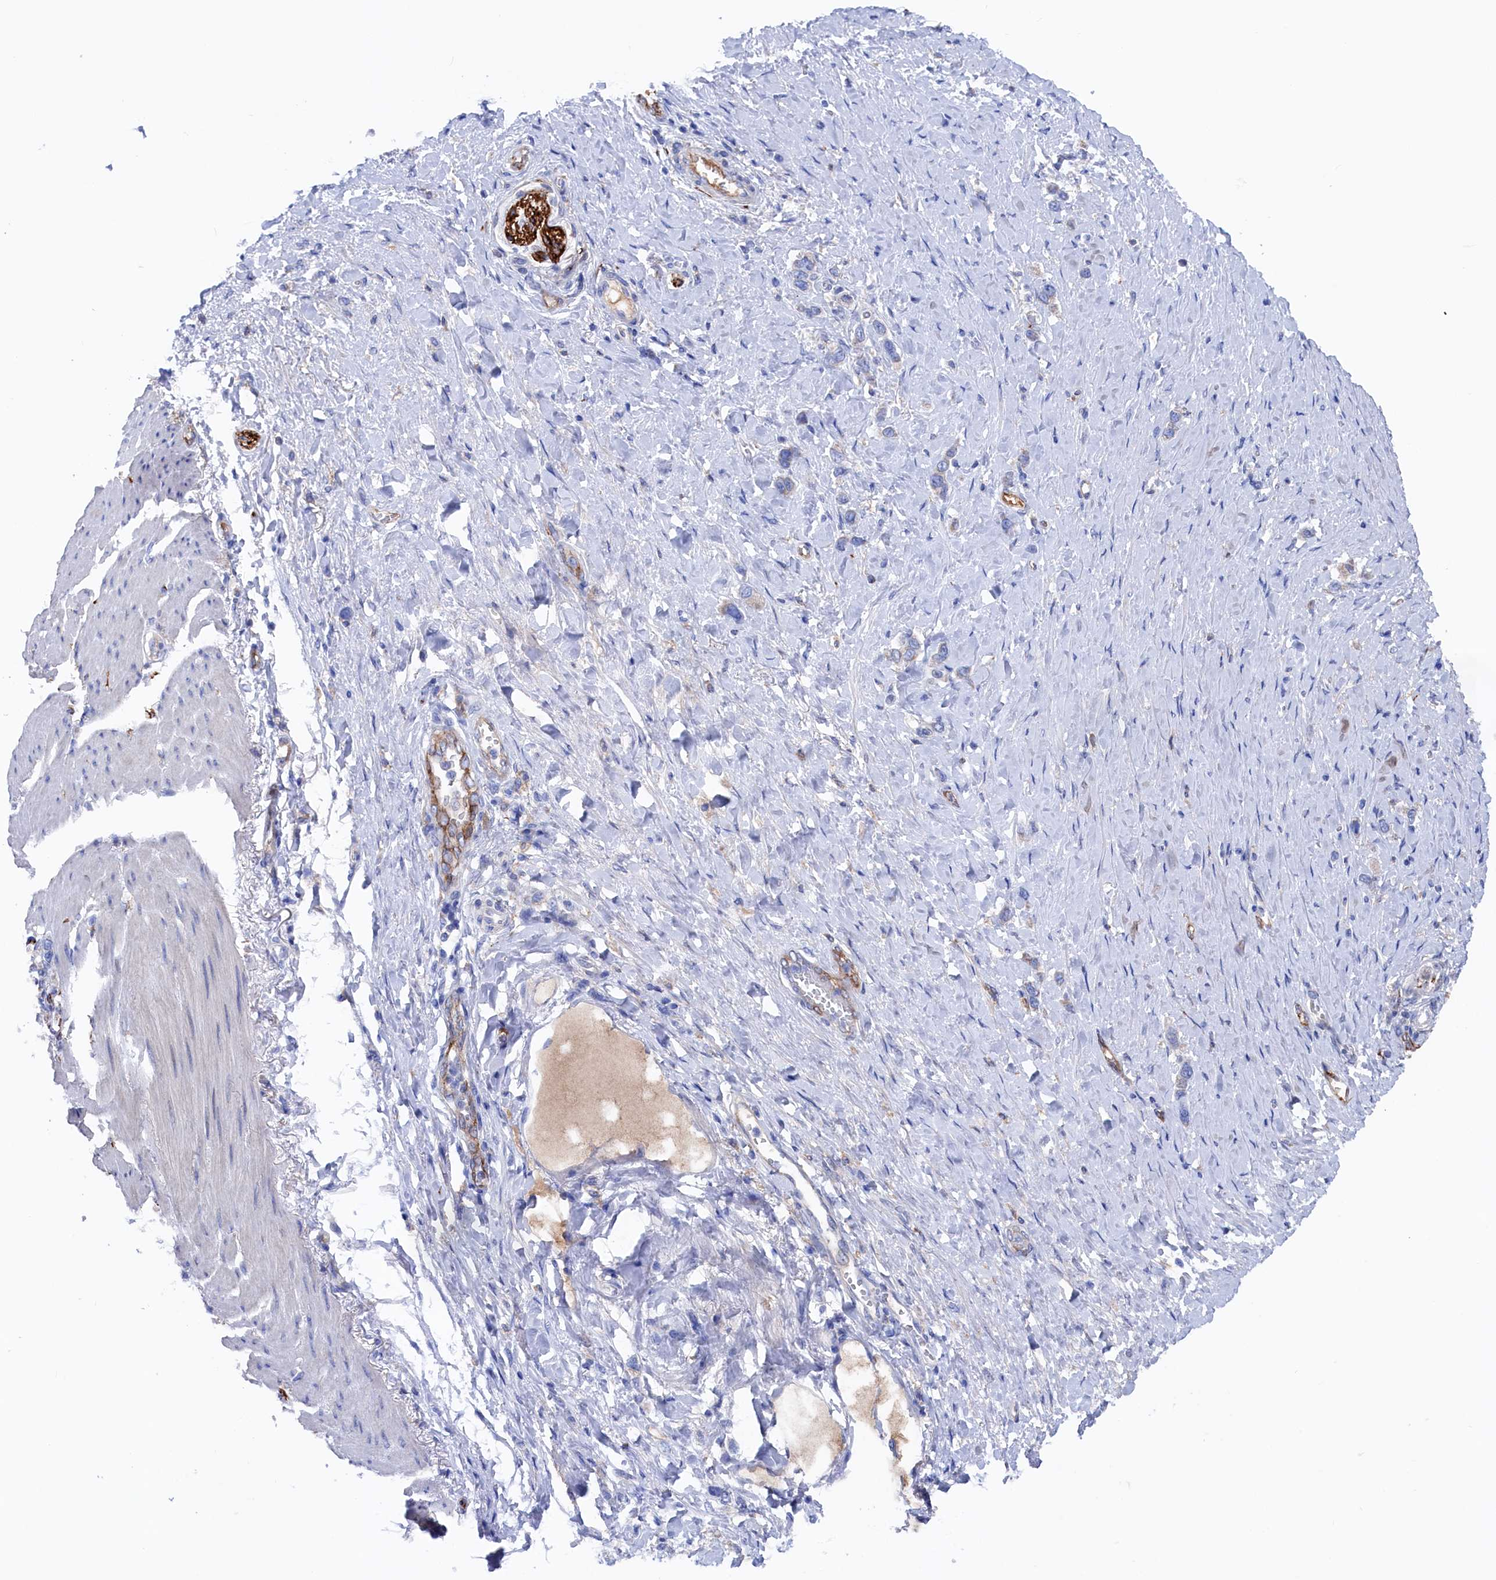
{"staining": {"intensity": "negative", "quantity": "none", "location": "none"}, "tissue": "stomach cancer", "cell_type": "Tumor cells", "image_type": "cancer", "snomed": [{"axis": "morphology", "description": "Adenocarcinoma, NOS"}, {"axis": "topography", "description": "Stomach"}], "caption": "Adenocarcinoma (stomach) was stained to show a protein in brown. There is no significant positivity in tumor cells. (Brightfield microscopy of DAB immunohistochemistry at high magnification).", "gene": "C12orf73", "patient": {"sex": "female", "age": 65}}